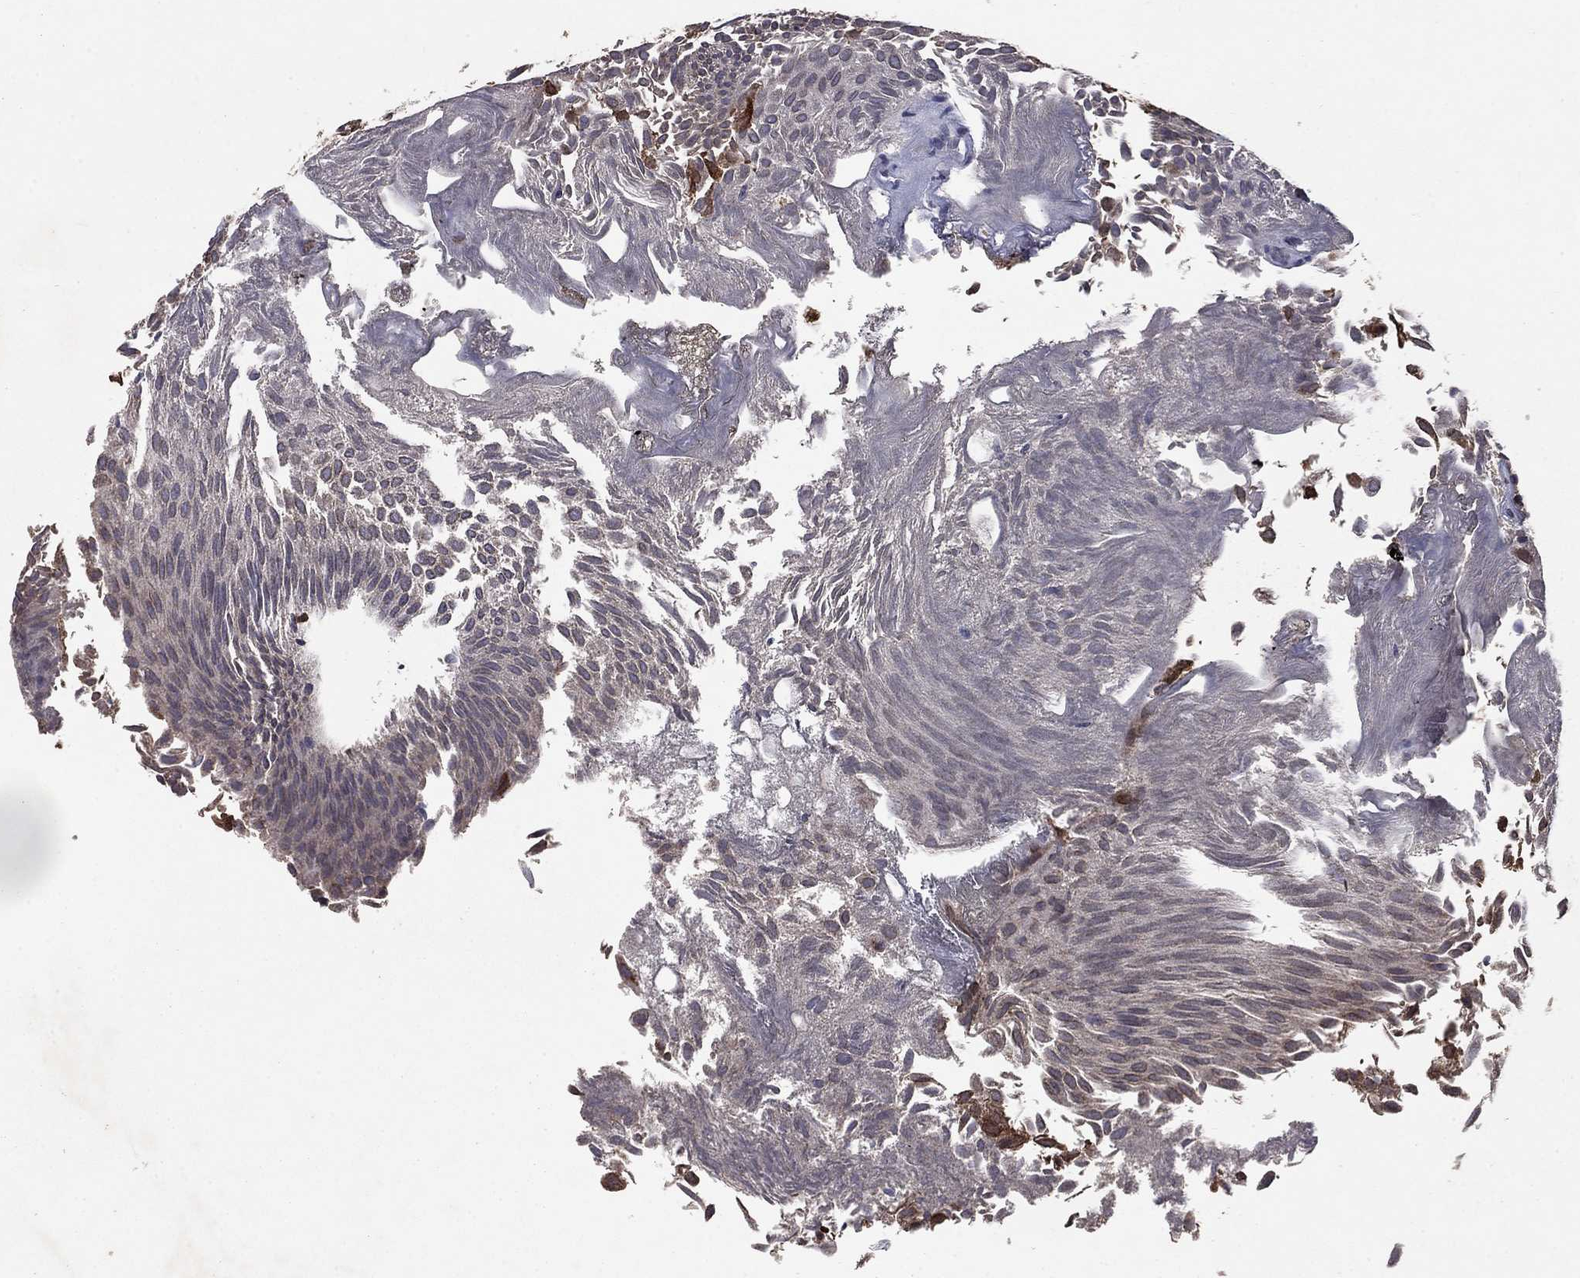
{"staining": {"intensity": "negative", "quantity": "none", "location": "none"}, "tissue": "urothelial cancer", "cell_type": "Tumor cells", "image_type": "cancer", "snomed": [{"axis": "morphology", "description": "Urothelial carcinoma, Low grade"}, {"axis": "topography", "description": "Urinary bladder"}], "caption": "Micrograph shows no protein positivity in tumor cells of urothelial cancer tissue. The staining was performed using DAB to visualize the protein expression in brown, while the nuclei were stained in blue with hematoxylin (Magnification: 20x).", "gene": "DHRS1", "patient": {"sex": "male", "age": 52}}